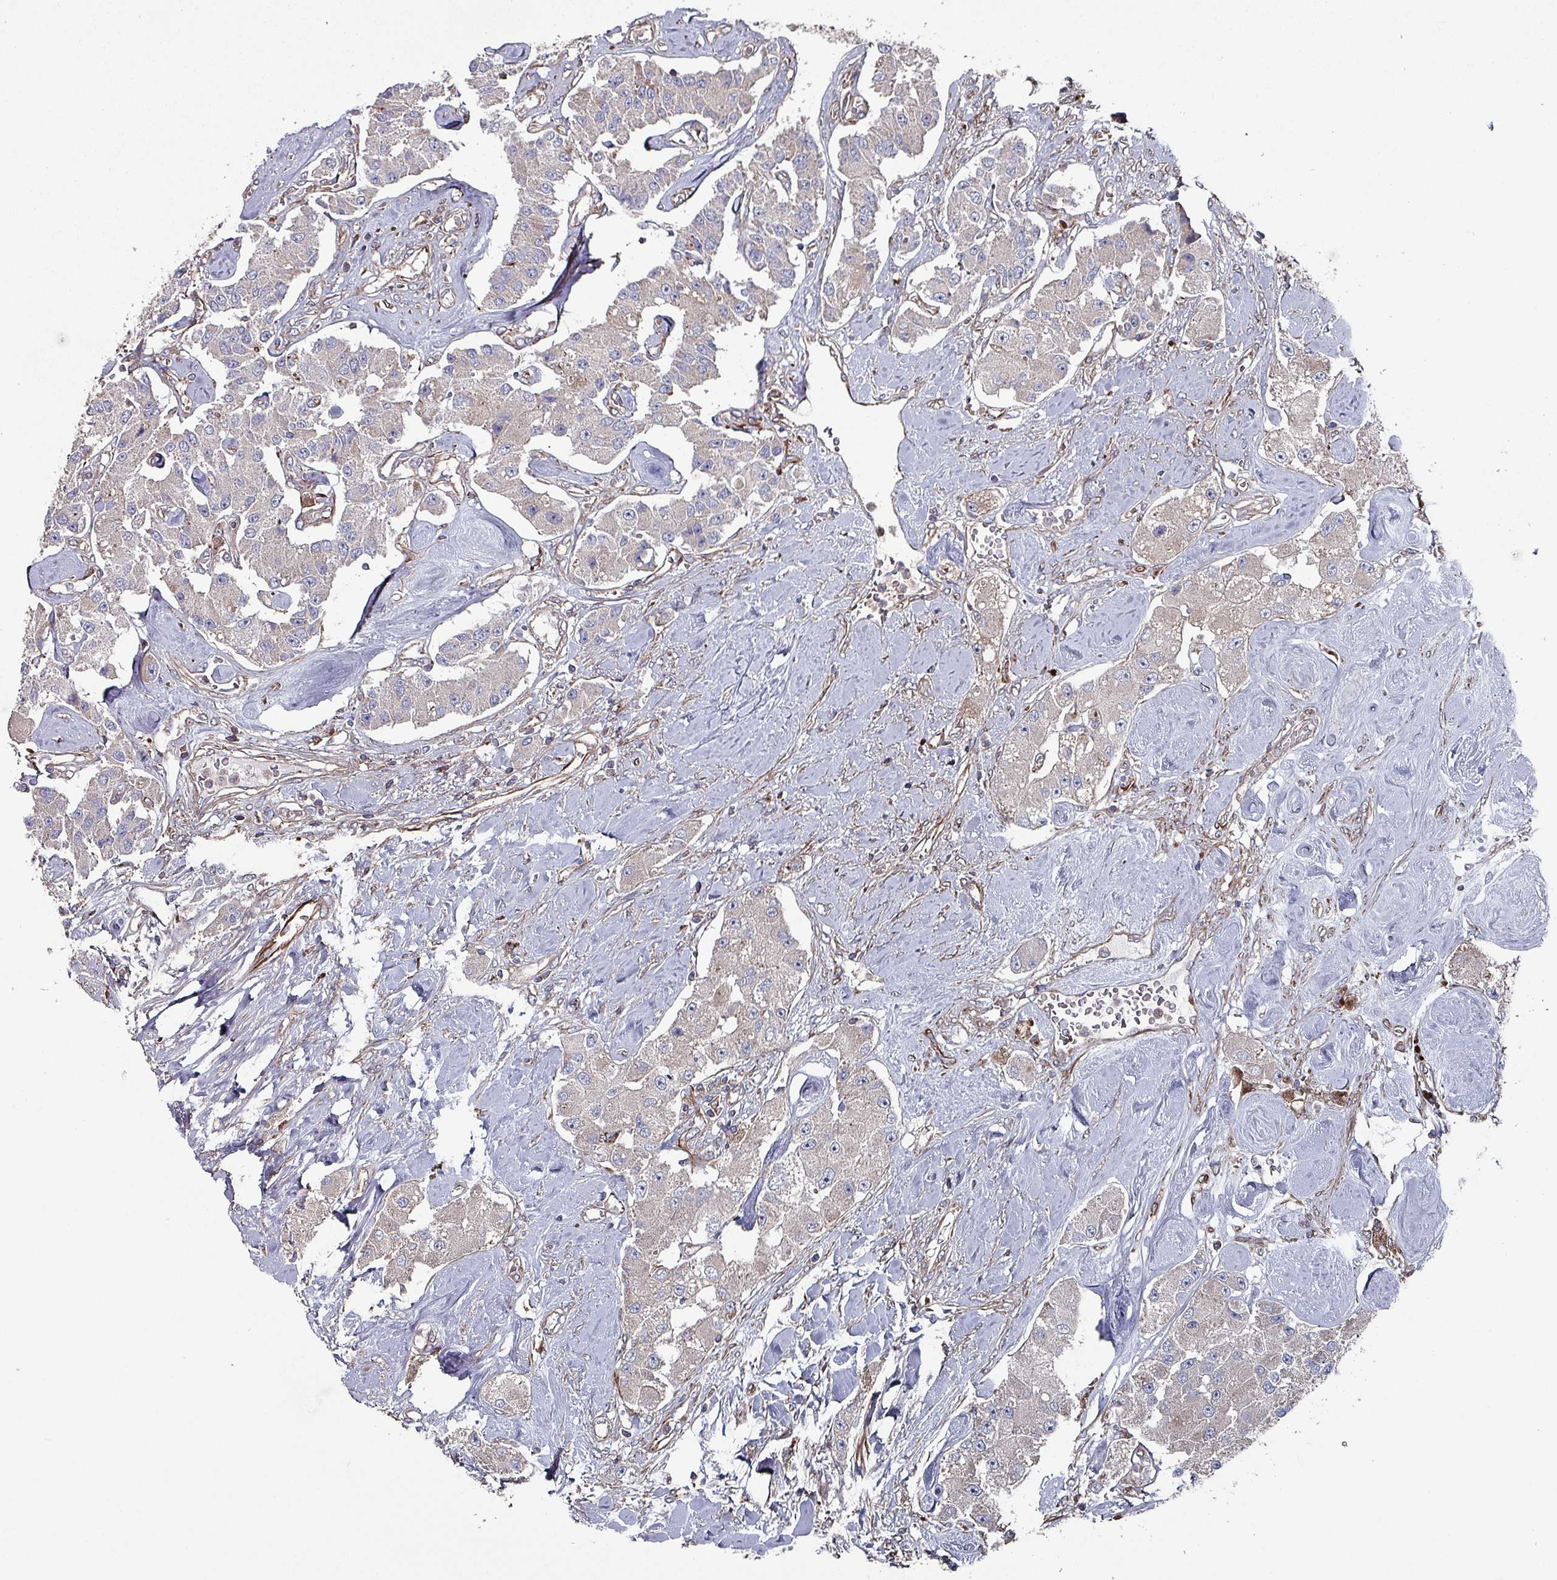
{"staining": {"intensity": "negative", "quantity": "none", "location": "none"}, "tissue": "carcinoid", "cell_type": "Tumor cells", "image_type": "cancer", "snomed": [{"axis": "morphology", "description": "Carcinoid, malignant, NOS"}, {"axis": "topography", "description": "Pancreas"}], "caption": "A high-resolution photomicrograph shows immunohistochemistry staining of carcinoid, which demonstrates no significant expression in tumor cells.", "gene": "ANO10", "patient": {"sex": "male", "age": 41}}